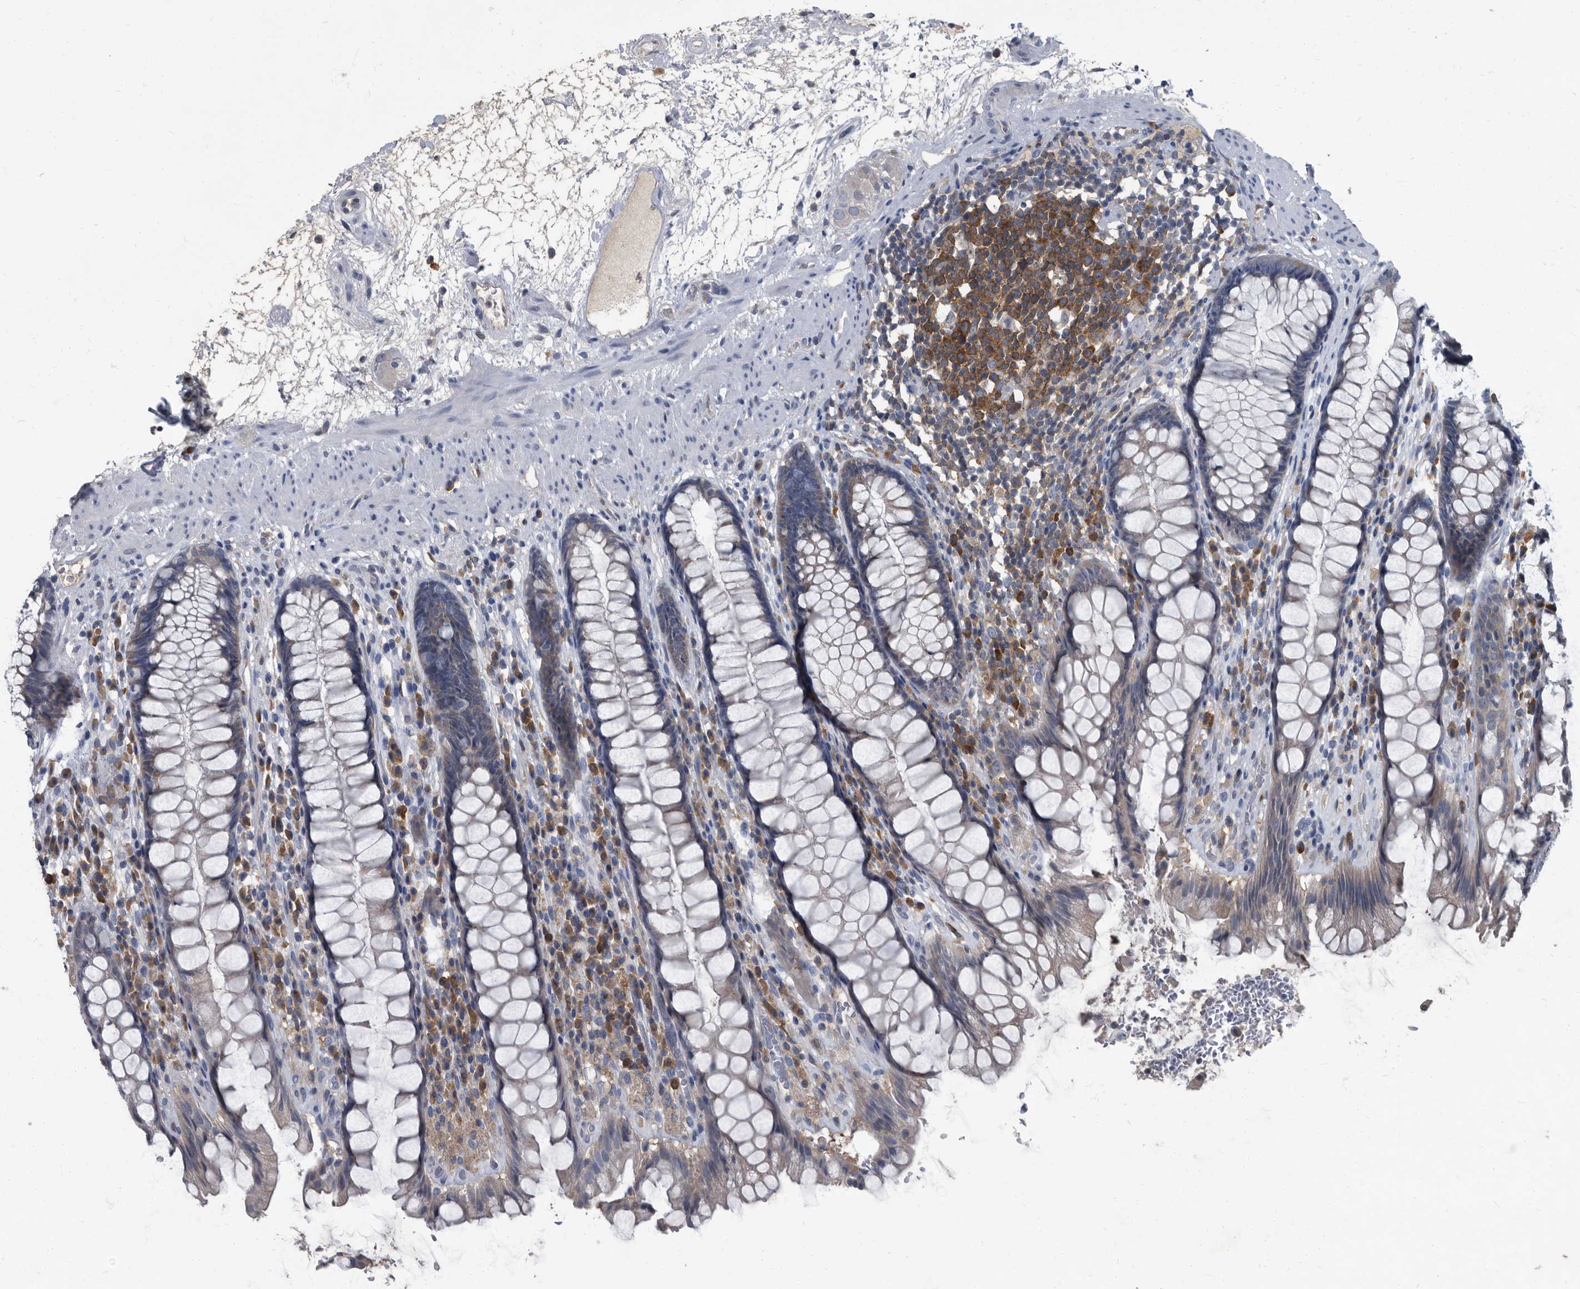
{"staining": {"intensity": "weak", "quantity": "<25%", "location": "cytoplasmic/membranous"}, "tissue": "rectum", "cell_type": "Glandular cells", "image_type": "normal", "snomed": [{"axis": "morphology", "description": "Normal tissue, NOS"}, {"axis": "topography", "description": "Rectum"}], "caption": "A high-resolution histopathology image shows immunohistochemistry (IHC) staining of benign rectum, which demonstrates no significant positivity in glandular cells. (Immunohistochemistry, brightfield microscopy, high magnification).", "gene": "CDV3", "patient": {"sex": "male", "age": 64}}